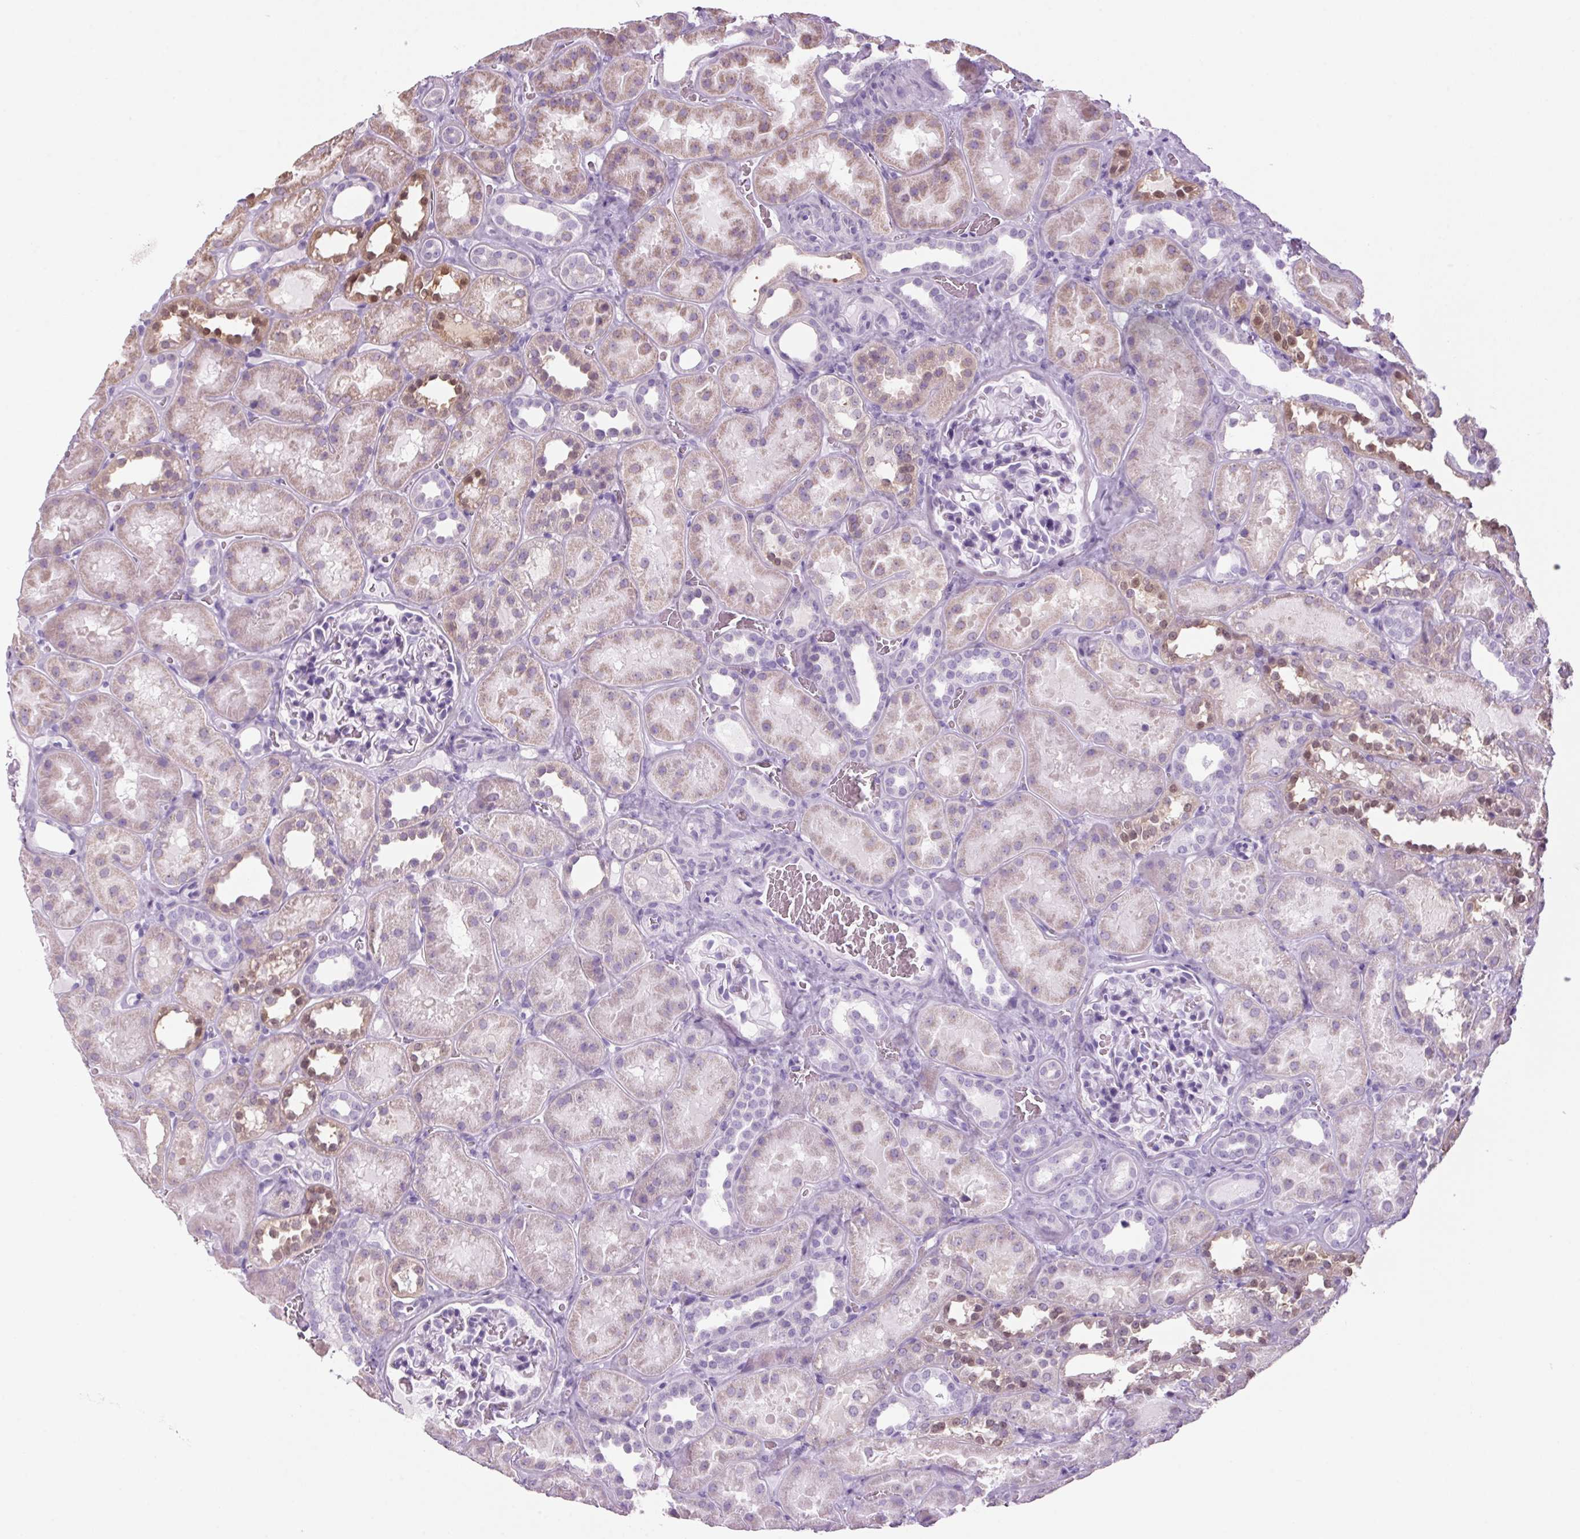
{"staining": {"intensity": "negative", "quantity": "none", "location": "none"}, "tissue": "kidney", "cell_type": "Cells in glomeruli", "image_type": "normal", "snomed": [{"axis": "morphology", "description": "Normal tissue, NOS"}, {"axis": "topography", "description": "Kidney"}], "caption": "Kidney stained for a protein using IHC demonstrates no expression cells in glomeruli.", "gene": "PPP1R1A", "patient": {"sex": "female", "age": 41}}